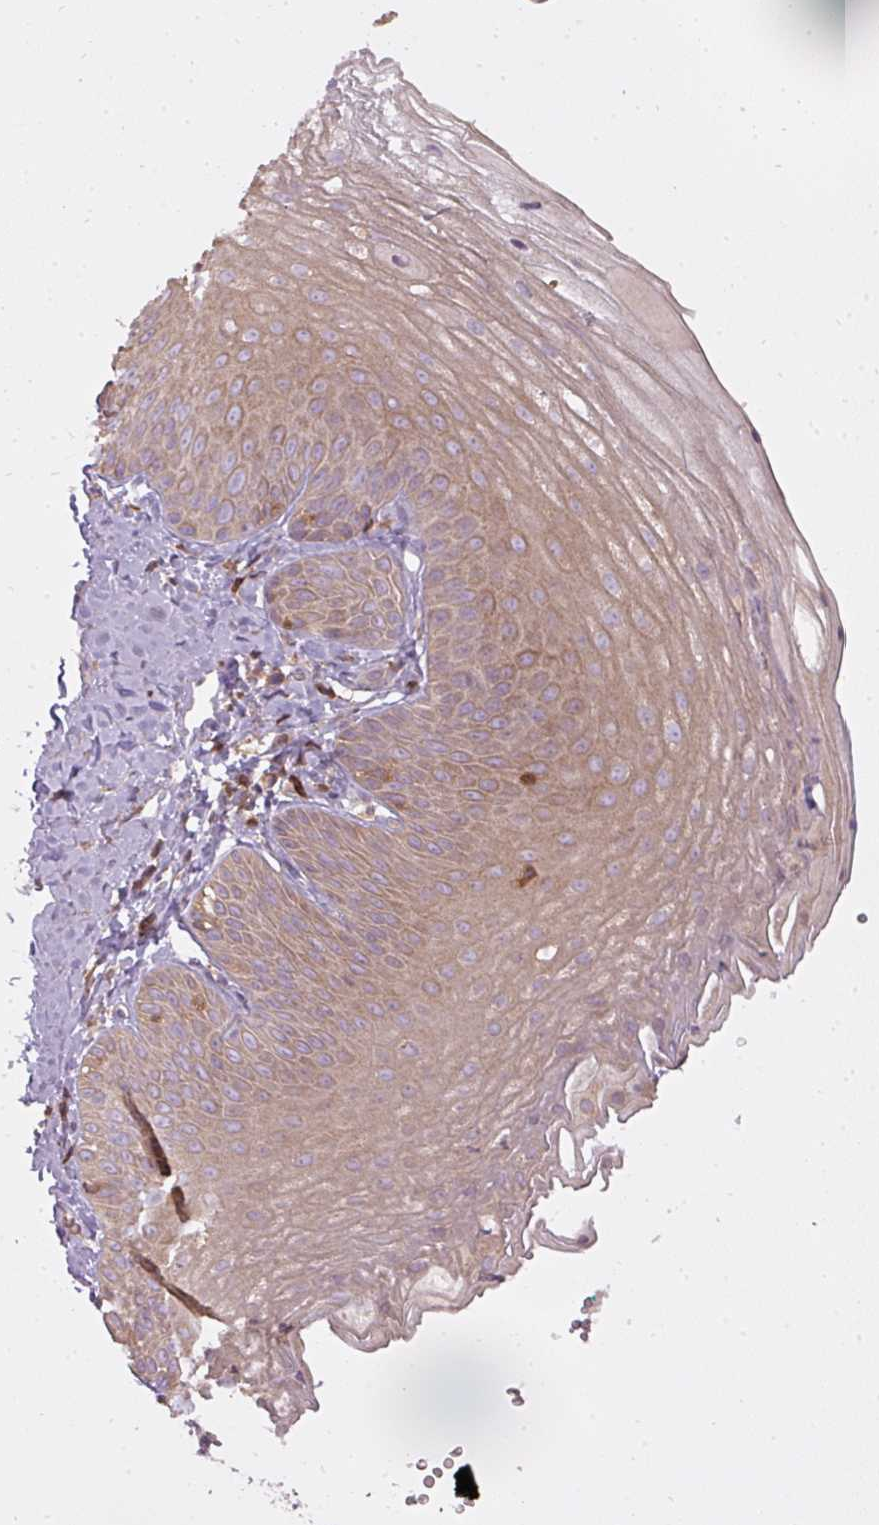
{"staining": {"intensity": "moderate", "quantity": "25%-75%", "location": "cytoplasmic/membranous"}, "tissue": "skin", "cell_type": "Epidermal cells", "image_type": "normal", "snomed": [{"axis": "morphology", "description": "Normal tissue, NOS"}, {"axis": "morphology", "description": "Hemorrhoids"}, {"axis": "morphology", "description": "Inflammation, NOS"}, {"axis": "topography", "description": "Anal"}], "caption": "Immunohistochemical staining of unremarkable skin displays 25%-75% levels of moderate cytoplasmic/membranous protein expression in about 25%-75% of epidermal cells.", "gene": "STK4", "patient": {"sex": "male", "age": 60}}